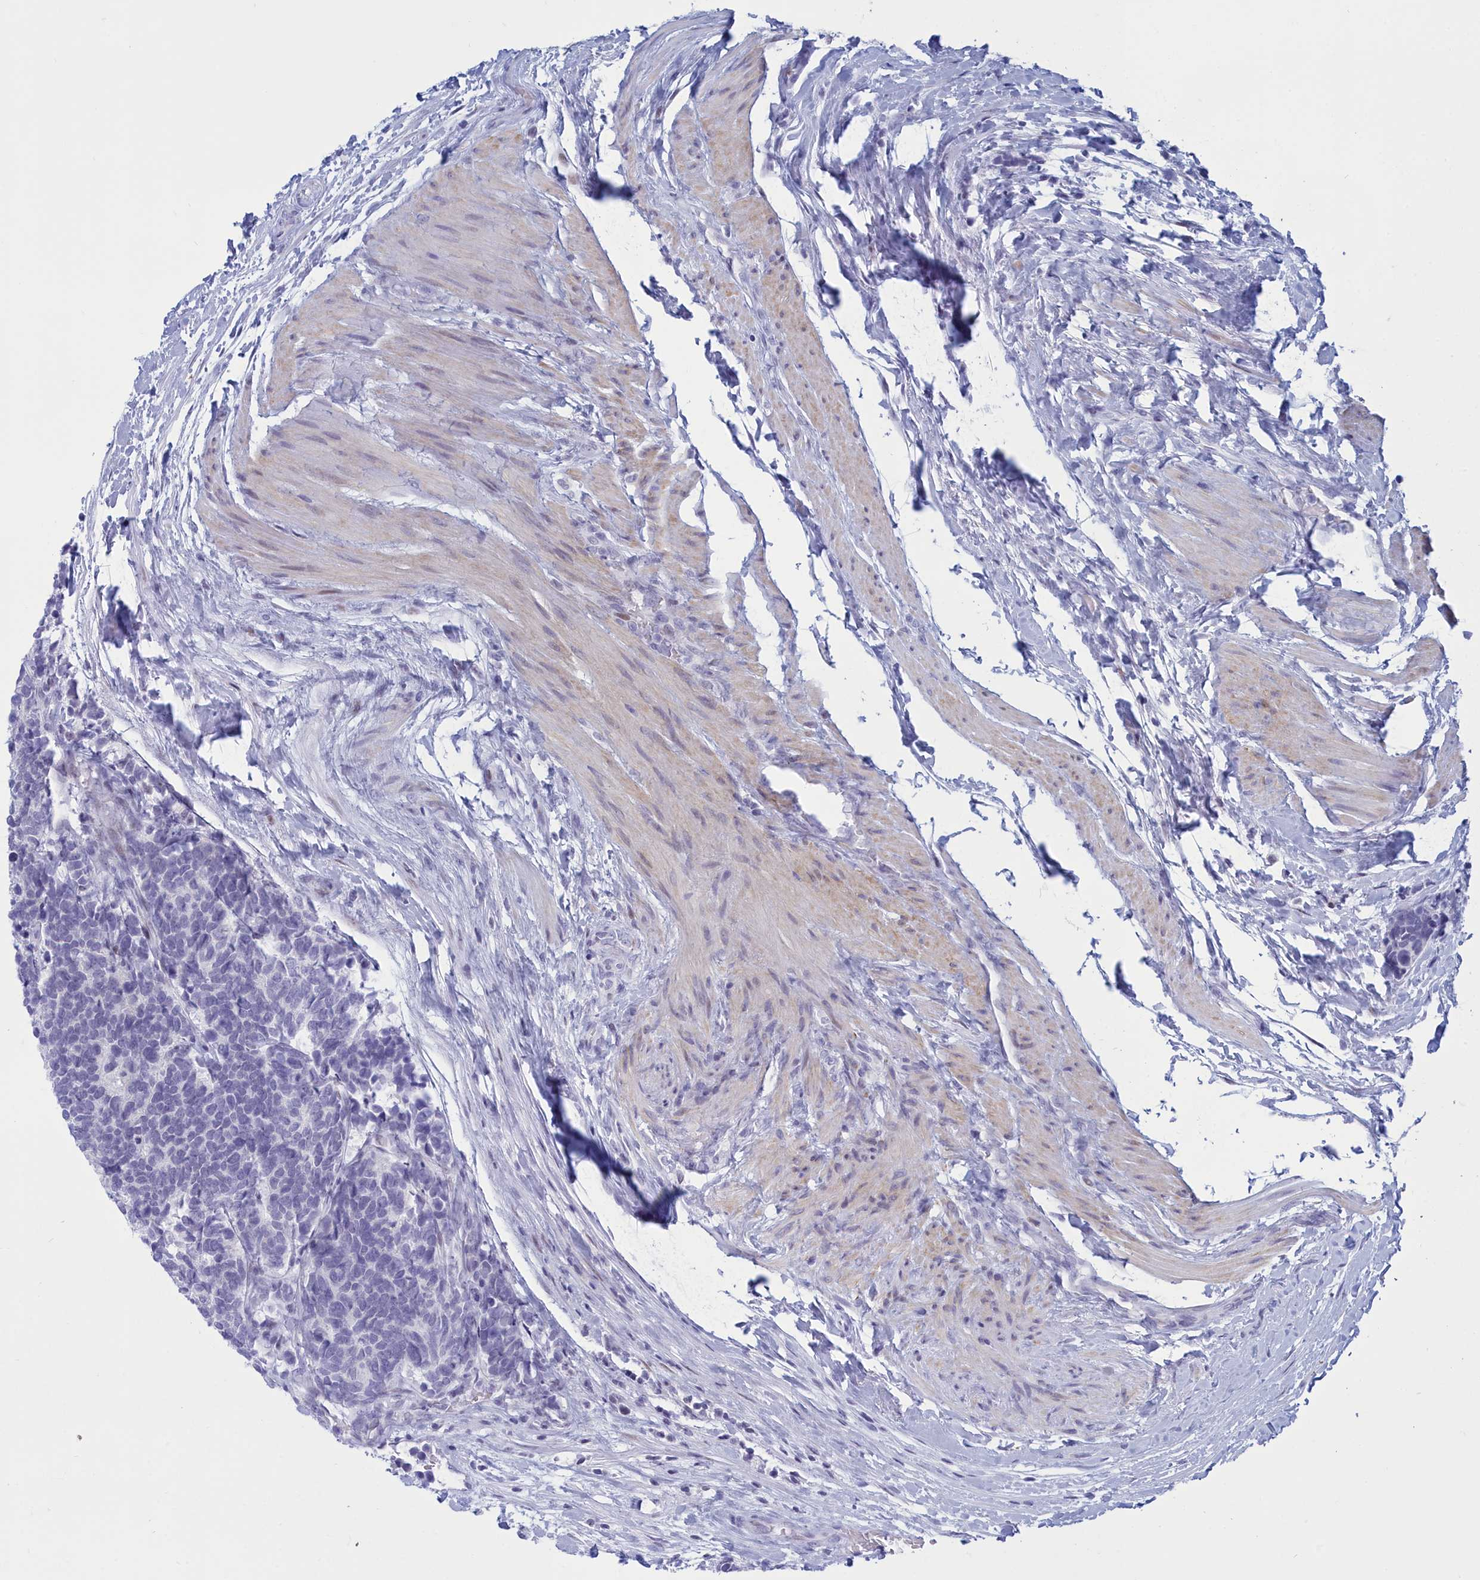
{"staining": {"intensity": "negative", "quantity": "none", "location": "none"}, "tissue": "carcinoid", "cell_type": "Tumor cells", "image_type": "cancer", "snomed": [{"axis": "morphology", "description": "Carcinoma, NOS"}, {"axis": "morphology", "description": "Carcinoid, malignant, NOS"}, {"axis": "topography", "description": "Prostate"}], "caption": "IHC photomicrograph of neoplastic tissue: carcinoid stained with DAB (3,3'-diaminobenzidine) demonstrates no significant protein staining in tumor cells.", "gene": "SNX20", "patient": {"sex": "male", "age": 57}}